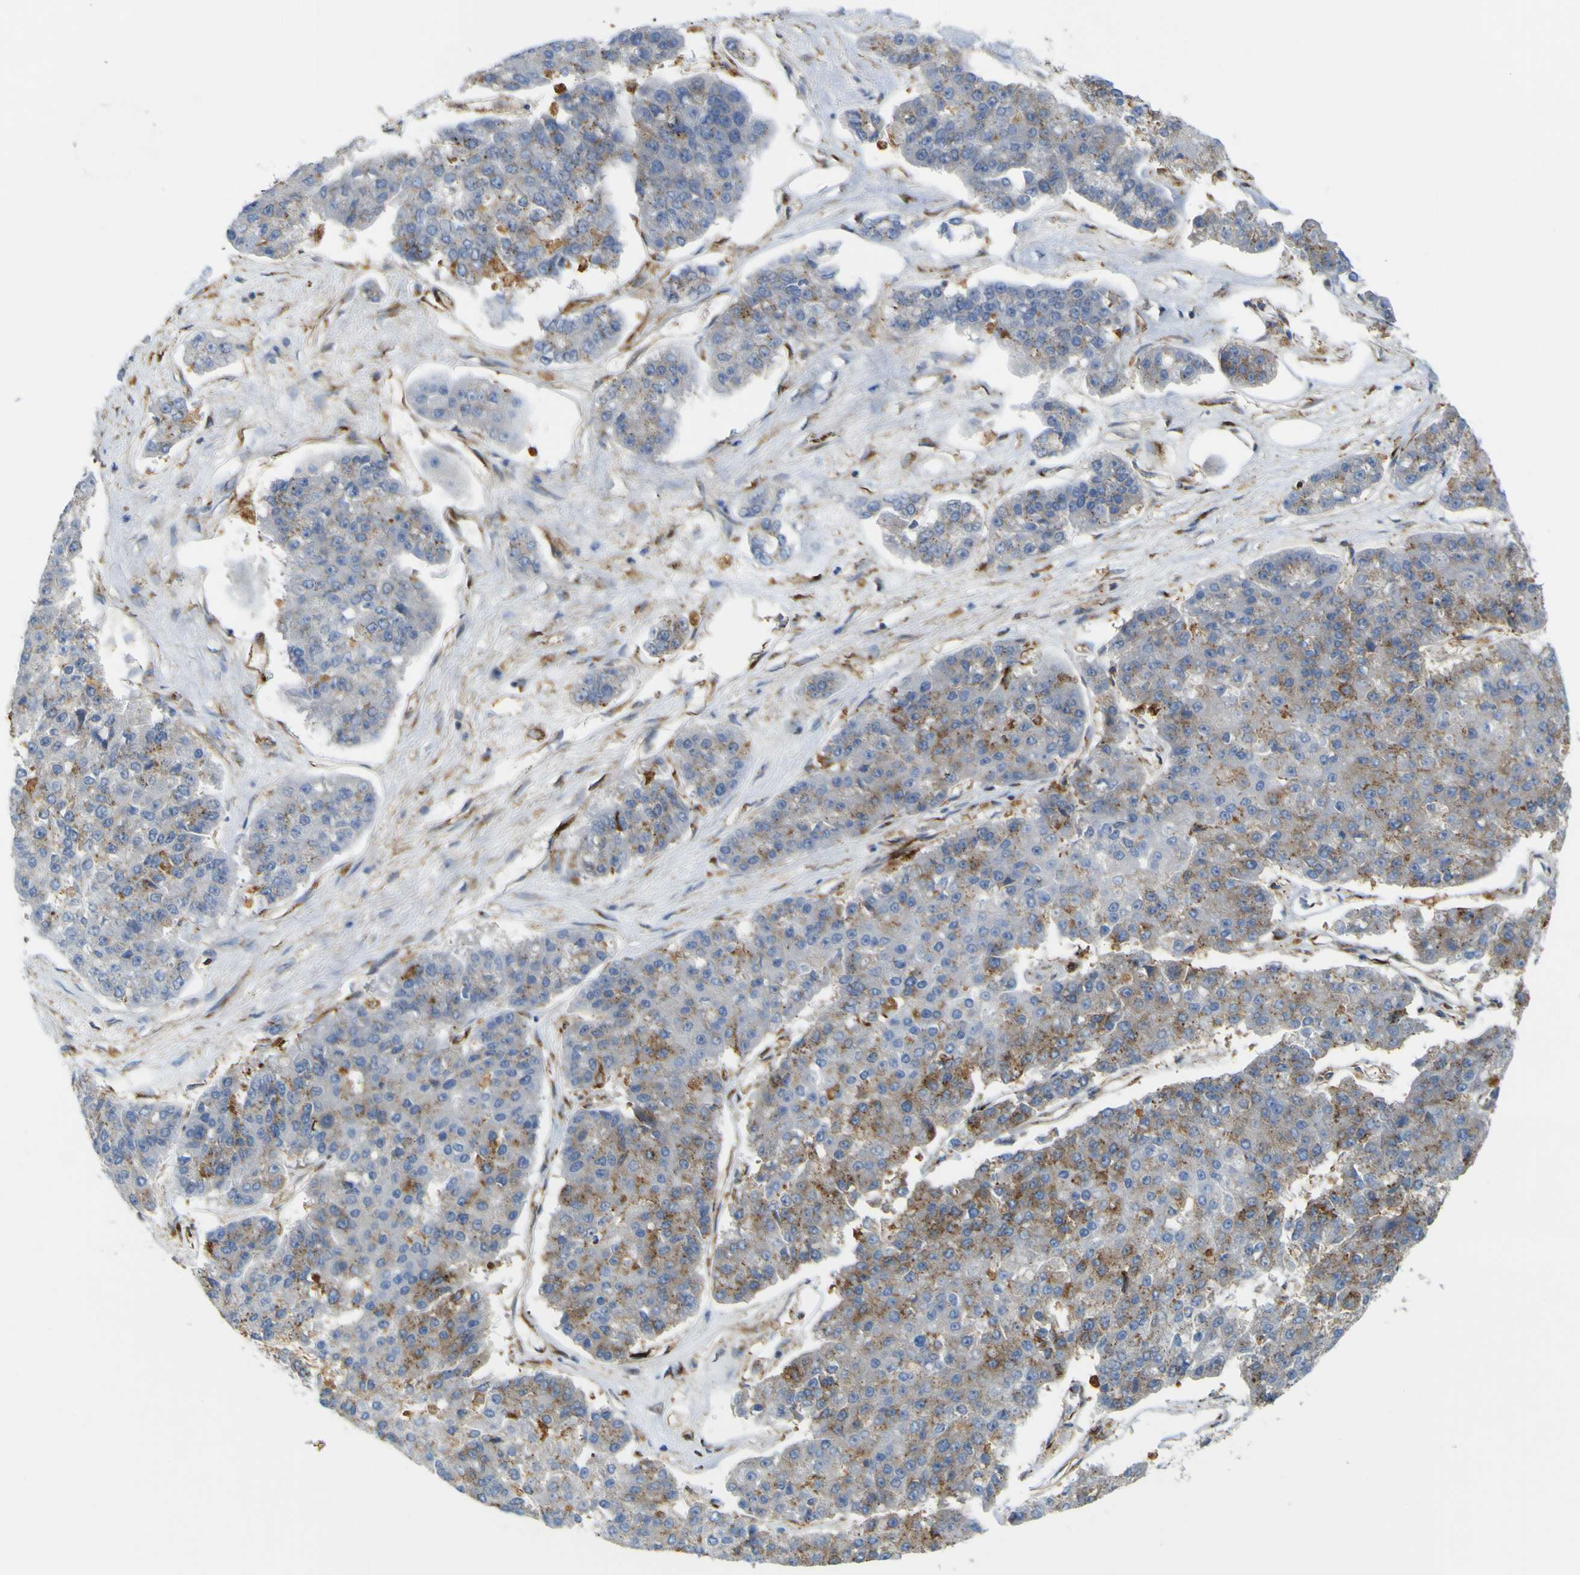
{"staining": {"intensity": "moderate", "quantity": "25%-75%", "location": "cytoplasmic/membranous"}, "tissue": "pancreatic cancer", "cell_type": "Tumor cells", "image_type": "cancer", "snomed": [{"axis": "morphology", "description": "Adenocarcinoma, NOS"}, {"axis": "topography", "description": "Pancreas"}], "caption": "Moderate cytoplasmic/membranous protein staining is seen in approximately 25%-75% of tumor cells in adenocarcinoma (pancreatic). (DAB IHC with brightfield microscopy, high magnification).", "gene": "IGF2R", "patient": {"sex": "male", "age": 50}}